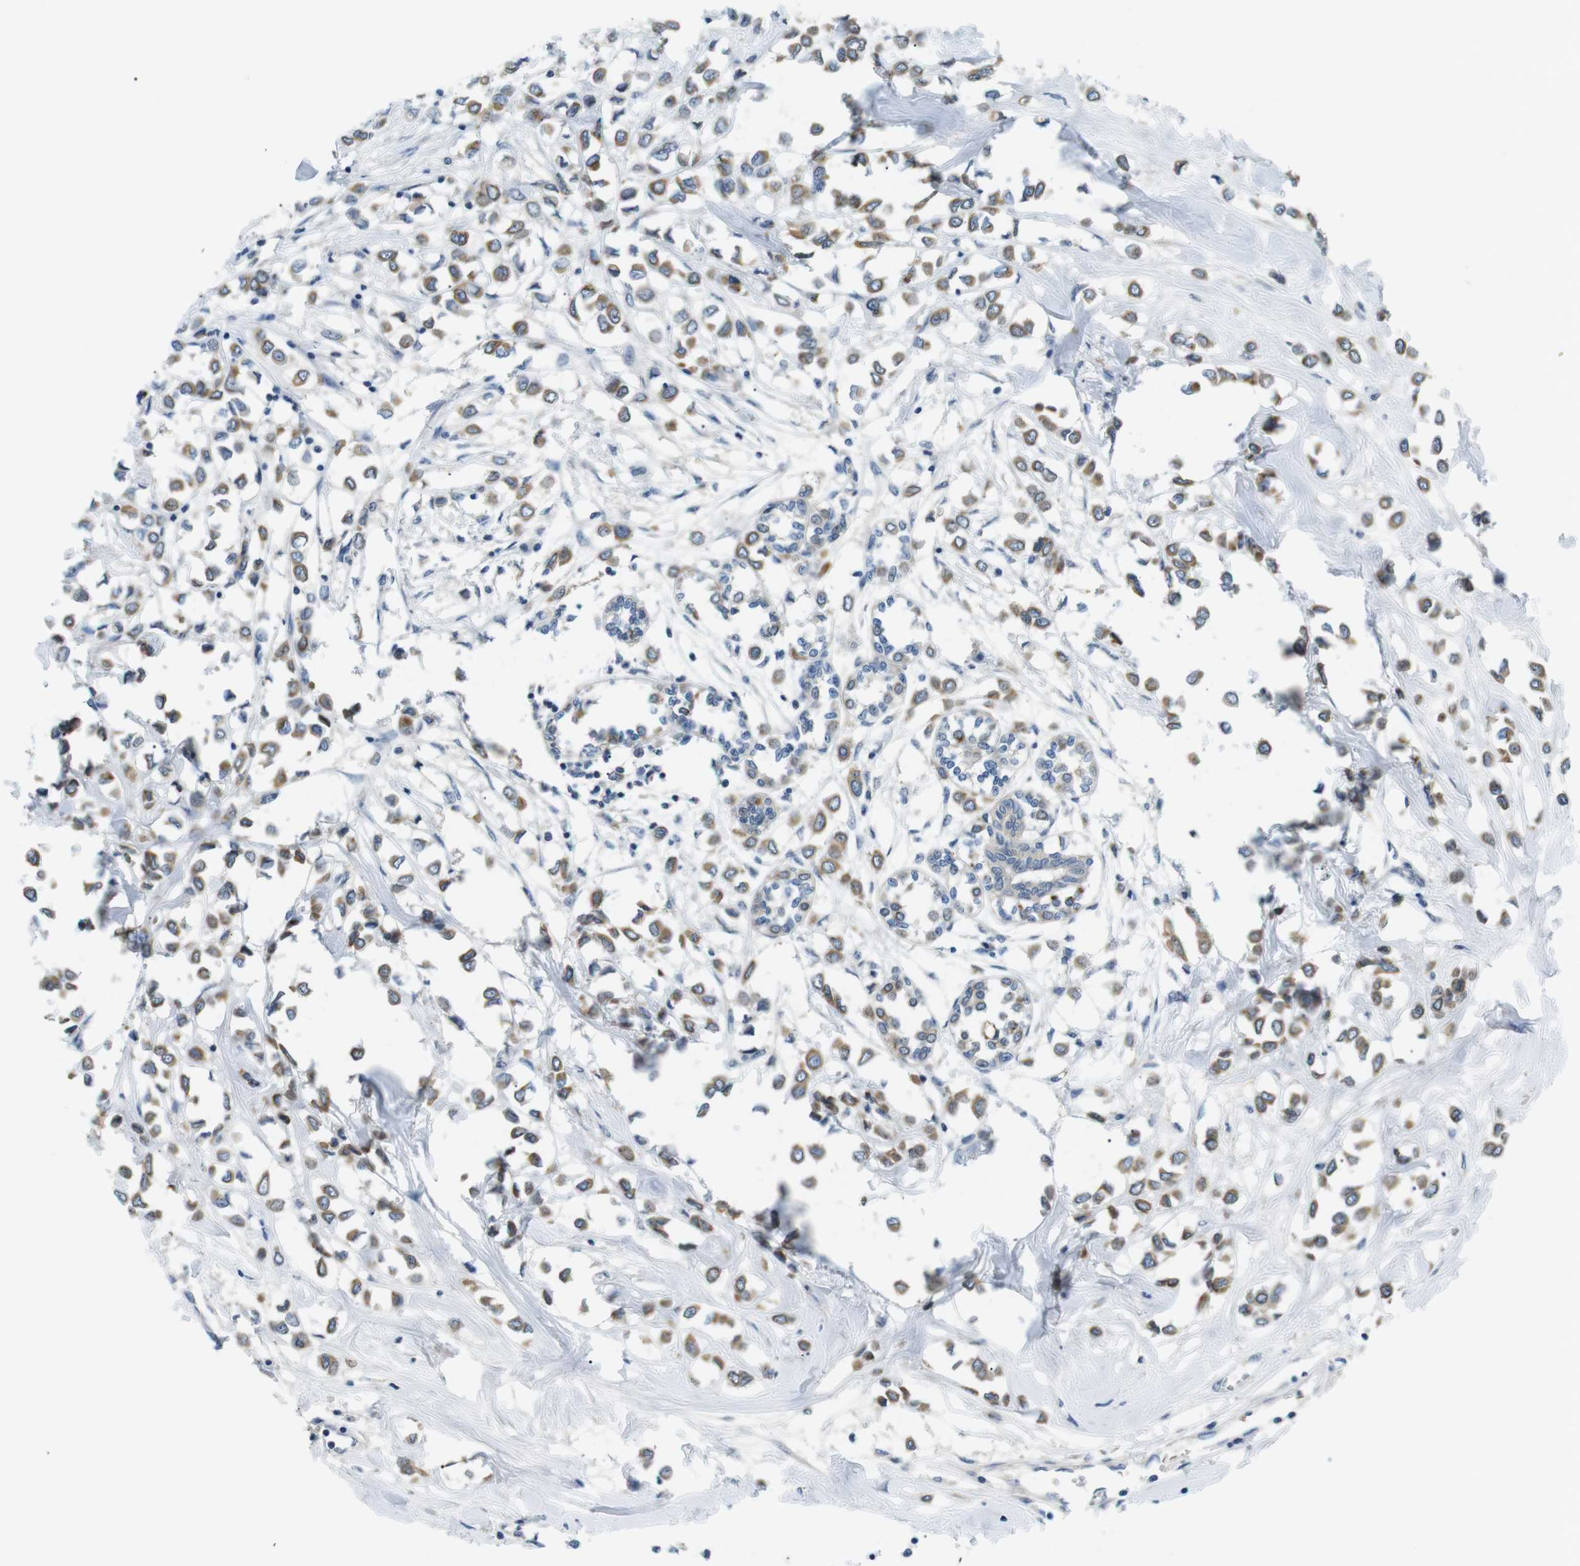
{"staining": {"intensity": "moderate", "quantity": ">75%", "location": "cytoplasmic/membranous"}, "tissue": "breast cancer", "cell_type": "Tumor cells", "image_type": "cancer", "snomed": [{"axis": "morphology", "description": "Lobular carcinoma"}, {"axis": "topography", "description": "Breast"}], "caption": "Moderate cytoplasmic/membranous protein positivity is seen in approximately >75% of tumor cells in breast cancer.", "gene": "WSCD1", "patient": {"sex": "female", "age": 51}}